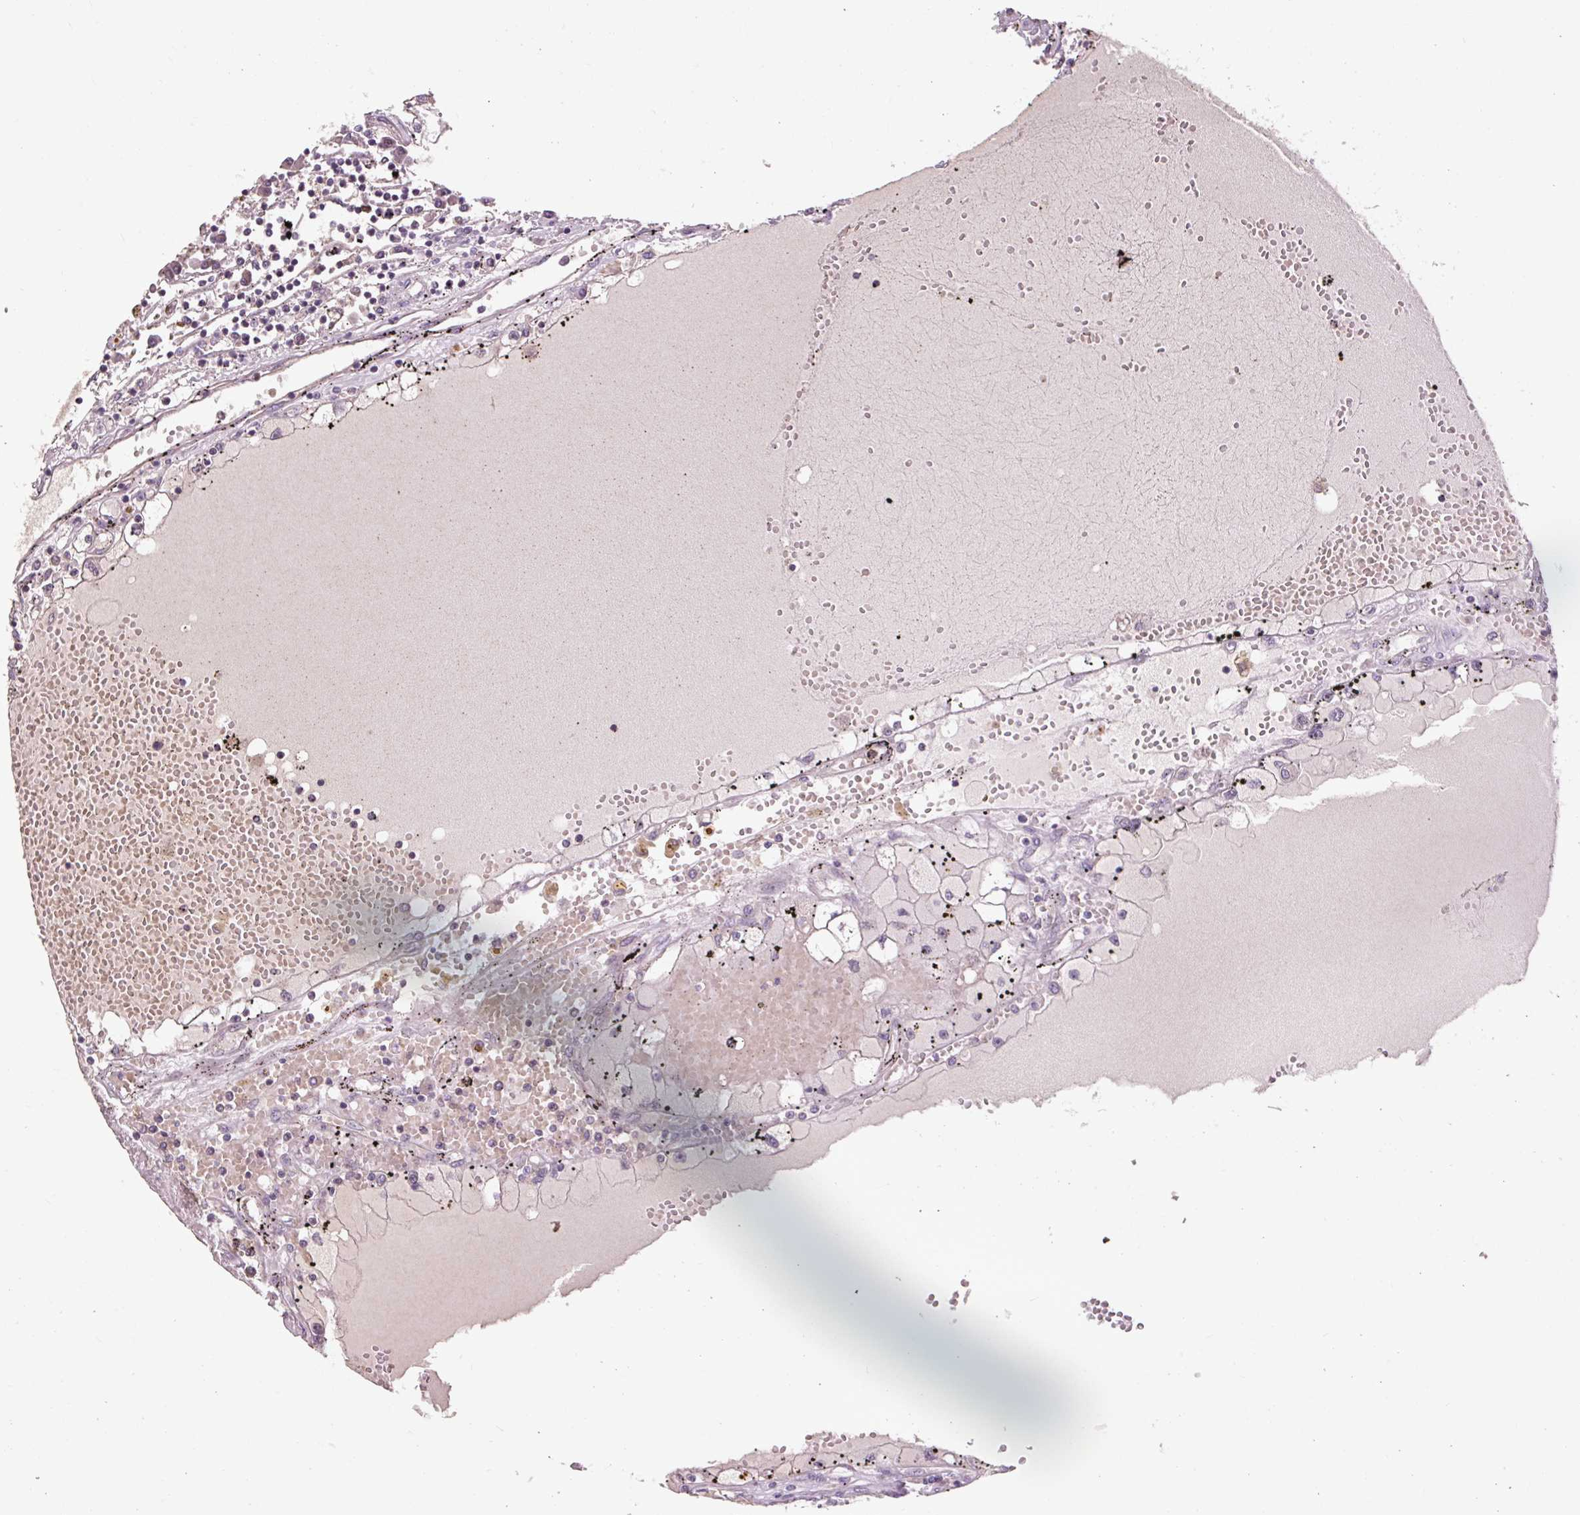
{"staining": {"intensity": "negative", "quantity": "none", "location": "none"}, "tissue": "renal cancer", "cell_type": "Tumor cells", "image_type": "cancer", "snomed": [{"axis": "morphology", "description": "Adenocarcinoma, NOS"}, {"axis": "topography", "description": "Kidney"}], "caption": "This image is of renal cancer (adenocarcinoma) stained with immunohistochemistry (IHC) to label a protein in brown with the nuclei are counter-stained blue. There is no staining in tumor cells.", "gene": "MMS19", "patient": {"sex": "male", "age": 56}}